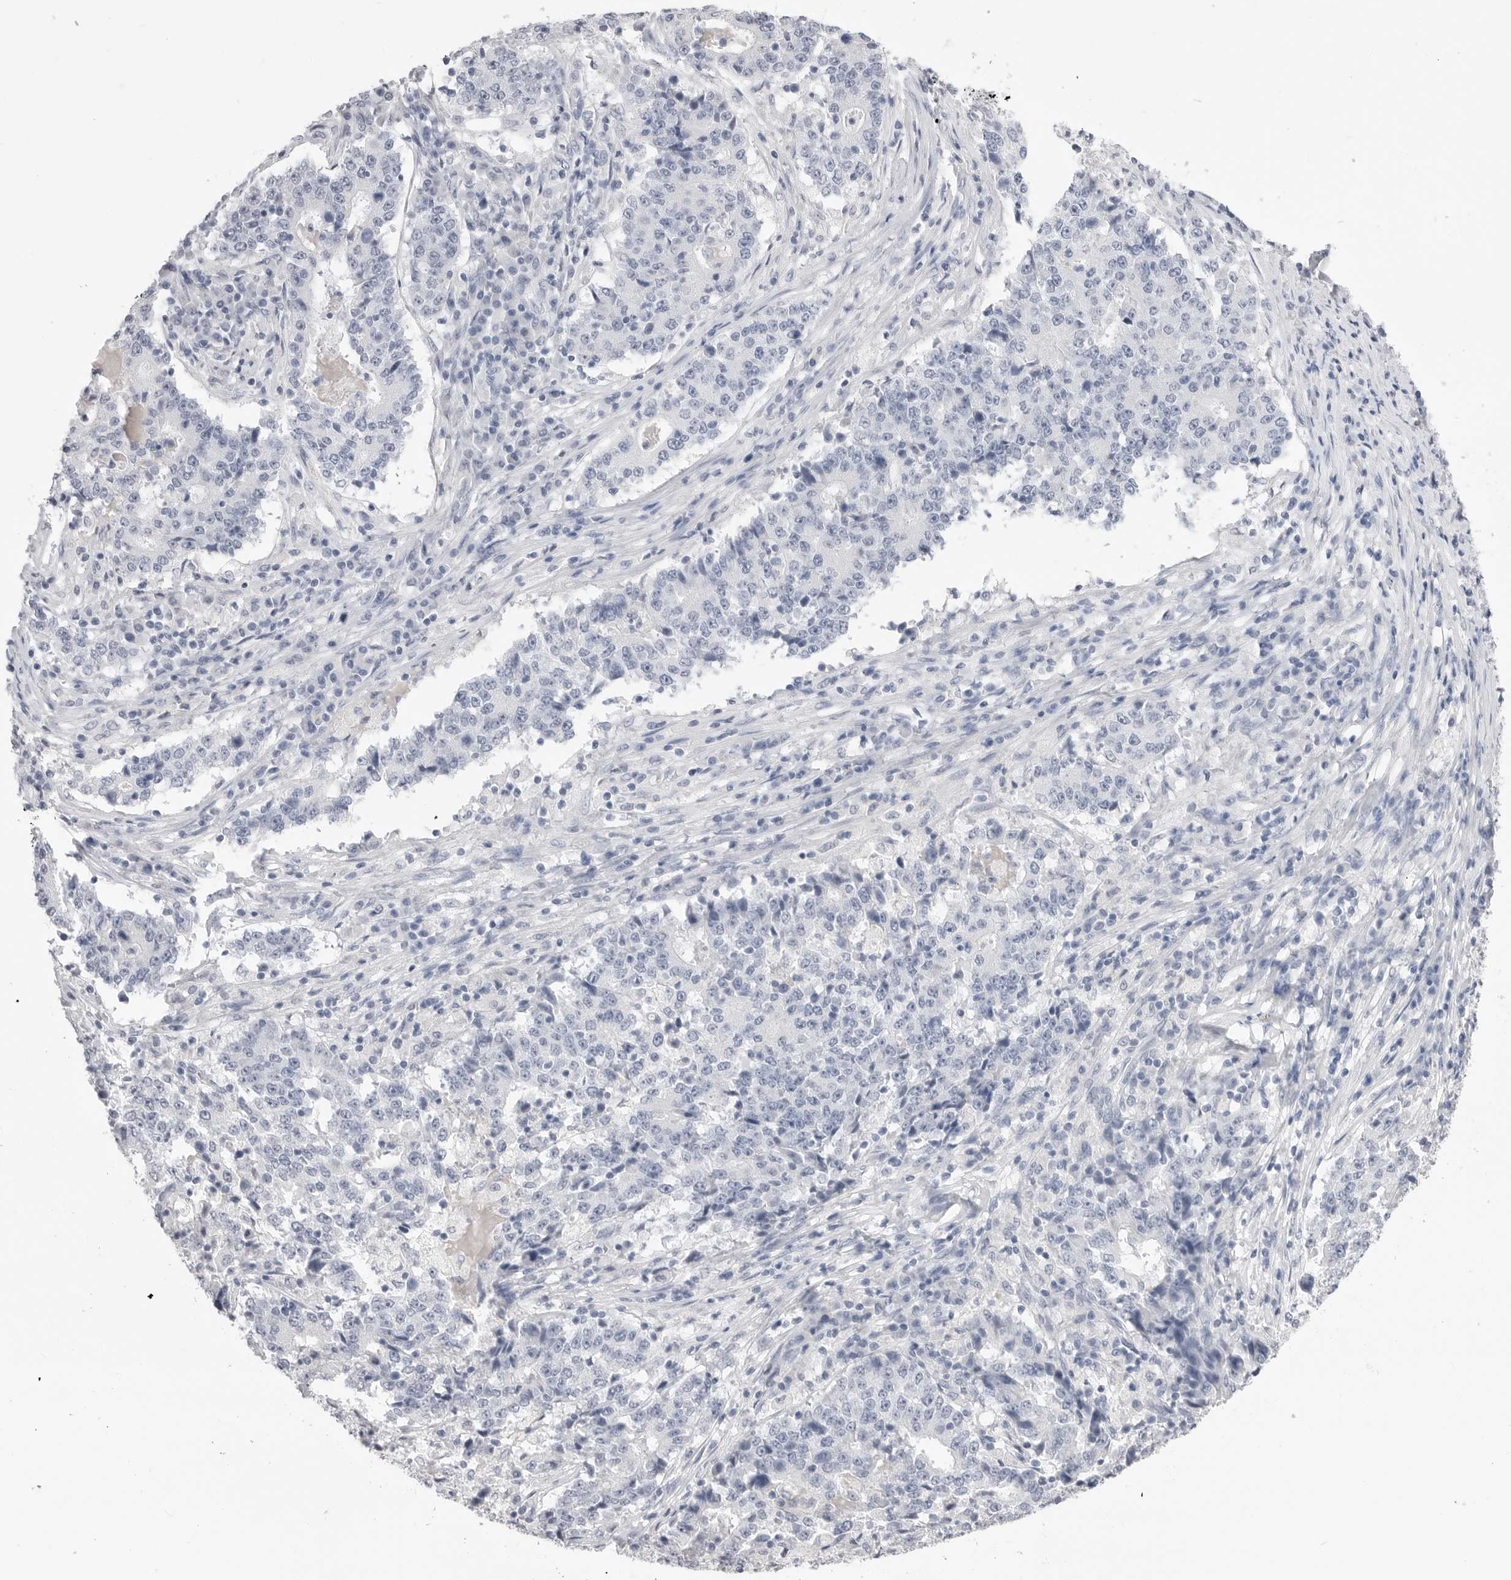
{"staining": {"intensity": "negative", "quantity": "none", "location": "none"}, "tissue": "stomach cancer", "cell_type": "Tumor cells", "image_type": "cancer", "snomed": [{"axis": "morphology", "description": "Adenocarcinoma, NOS"}, {"axis": "topography", "description": "Stomach"}], "caption": "Protein analysis of adenocarcinoma (stomach) displays no significant expression in tumor cells. Brightfield microscopy of immunohistochemistry (IHC) stained with DAB (3,3'-diaminobenzidine) (brown) and hematoxylin (blue), captured at high magnification.", "gene": "CPB1", "patient": {"sex": "male", "age": 59}}